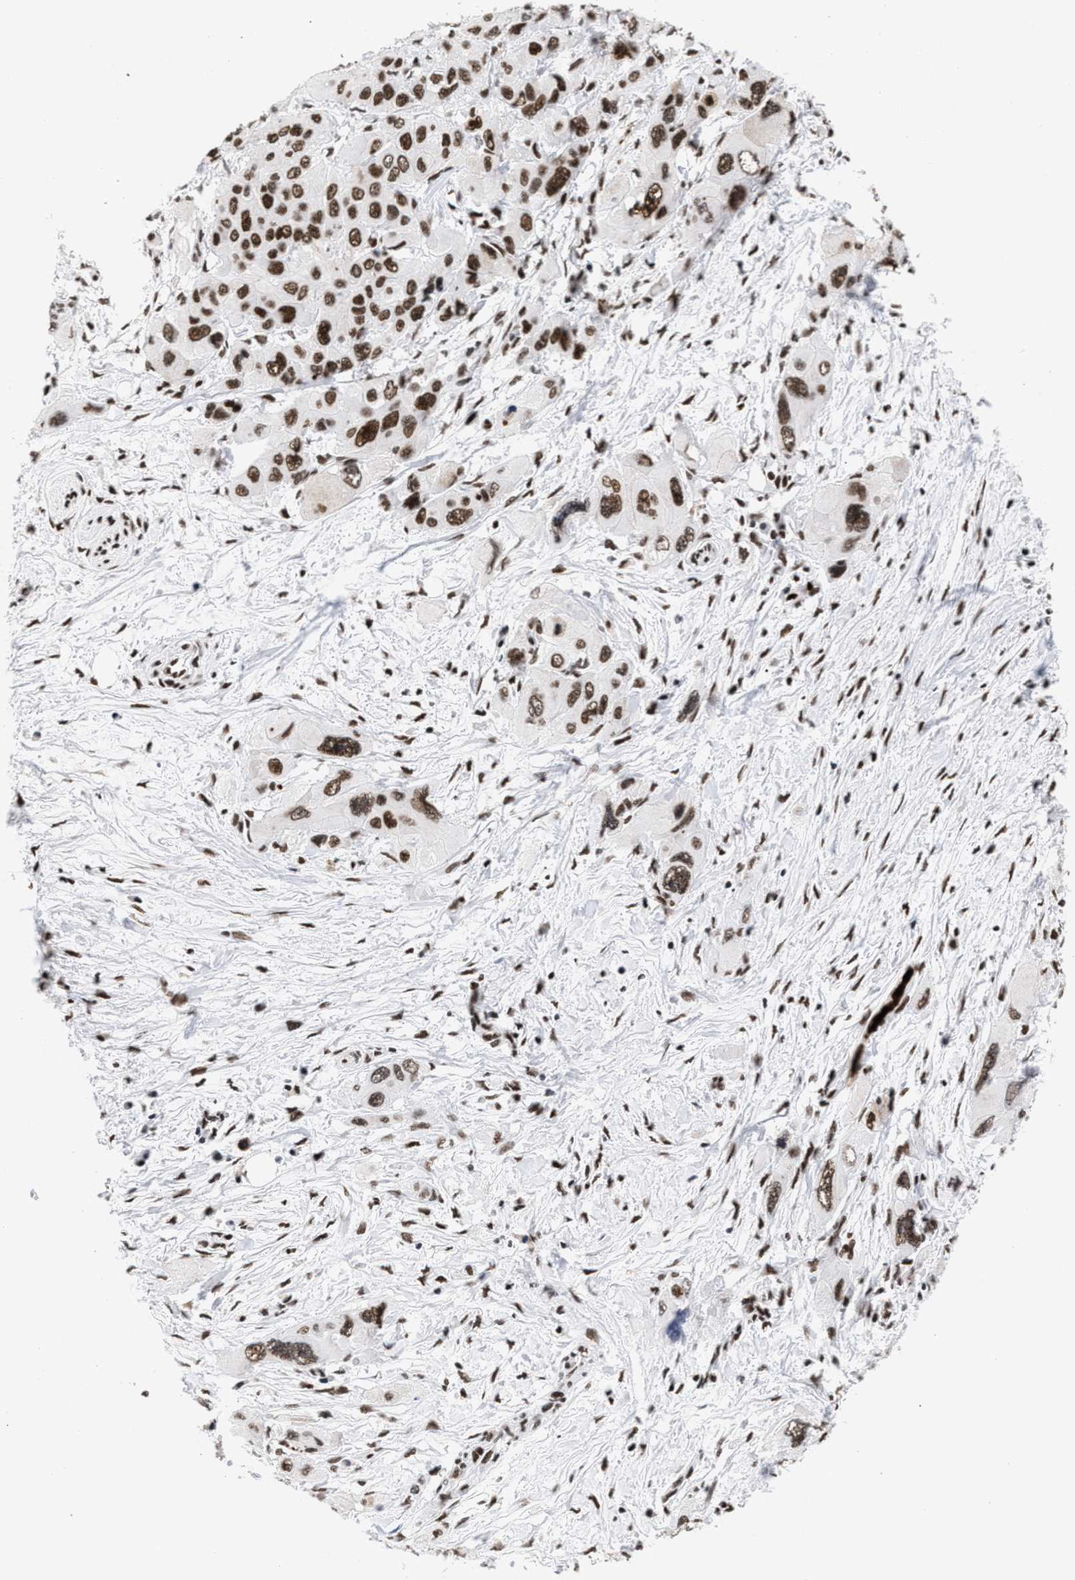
{"staining": {"intensity": "strong", "quantity": ">75%", "location": "nuclear"}, "tissue": "pancreatic cancer", "cell_type": "Tumor cells", "image_type": "cancer", "snomed": [{"axis": "morphology", "description": "Adenocarcinoma, NOS"}, {"axis": "topography", "description": "Pancreas"}], "caption": "A brown stain labels strong nuclear positivity of a protein in human pancreatic adenocarcinoma tumor cells.", "gene": "RAD21", "patient": {"sex": "male", "age": 73}}